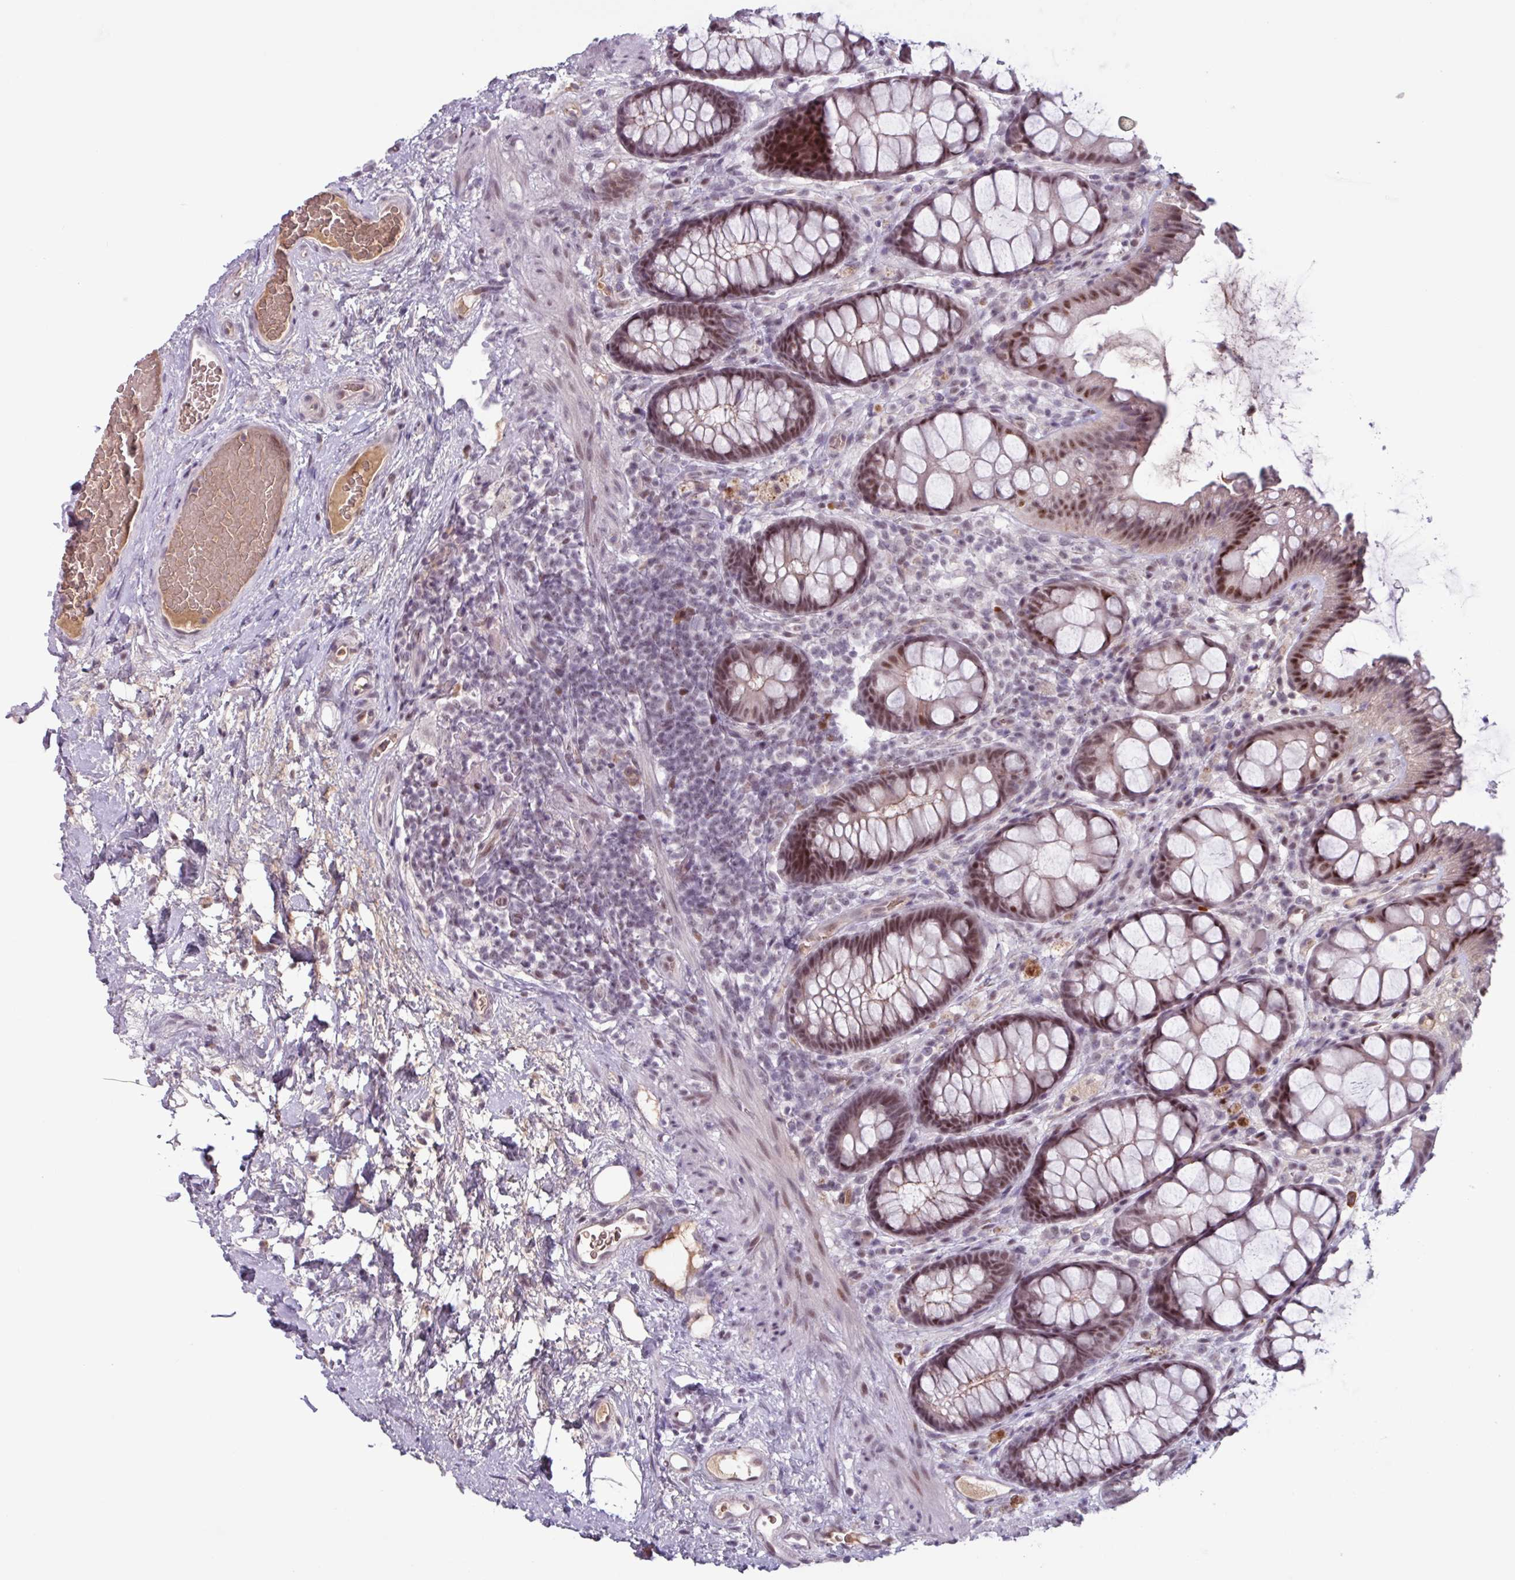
{"staining": {"intensity": "moderate", "quantity": ">75%", "location": "nuclear"}, "tissue": "rectum", "cell_type": "Glandular cells", "image_type": "normal", "snomed": [{"axis": "morphology", "description": "Normal tissue, NOS"}, {"axis": "topography", "description": "Rectum"}], "caption": "Immunohistochemistry (IHC) staining of benign rectum, which displays medium levels of moderate nuclear staining in about >75% of glandular cells indicating moderate nuclear protein positivity. The staining was performed using DAB (3,3'-diaminobenzidine) (brown) for protein detection and nuclei were counterstained in hematoxylin (blue).", "gene": "ZNF575", "patient": {"sex": "female", "age": 67}}